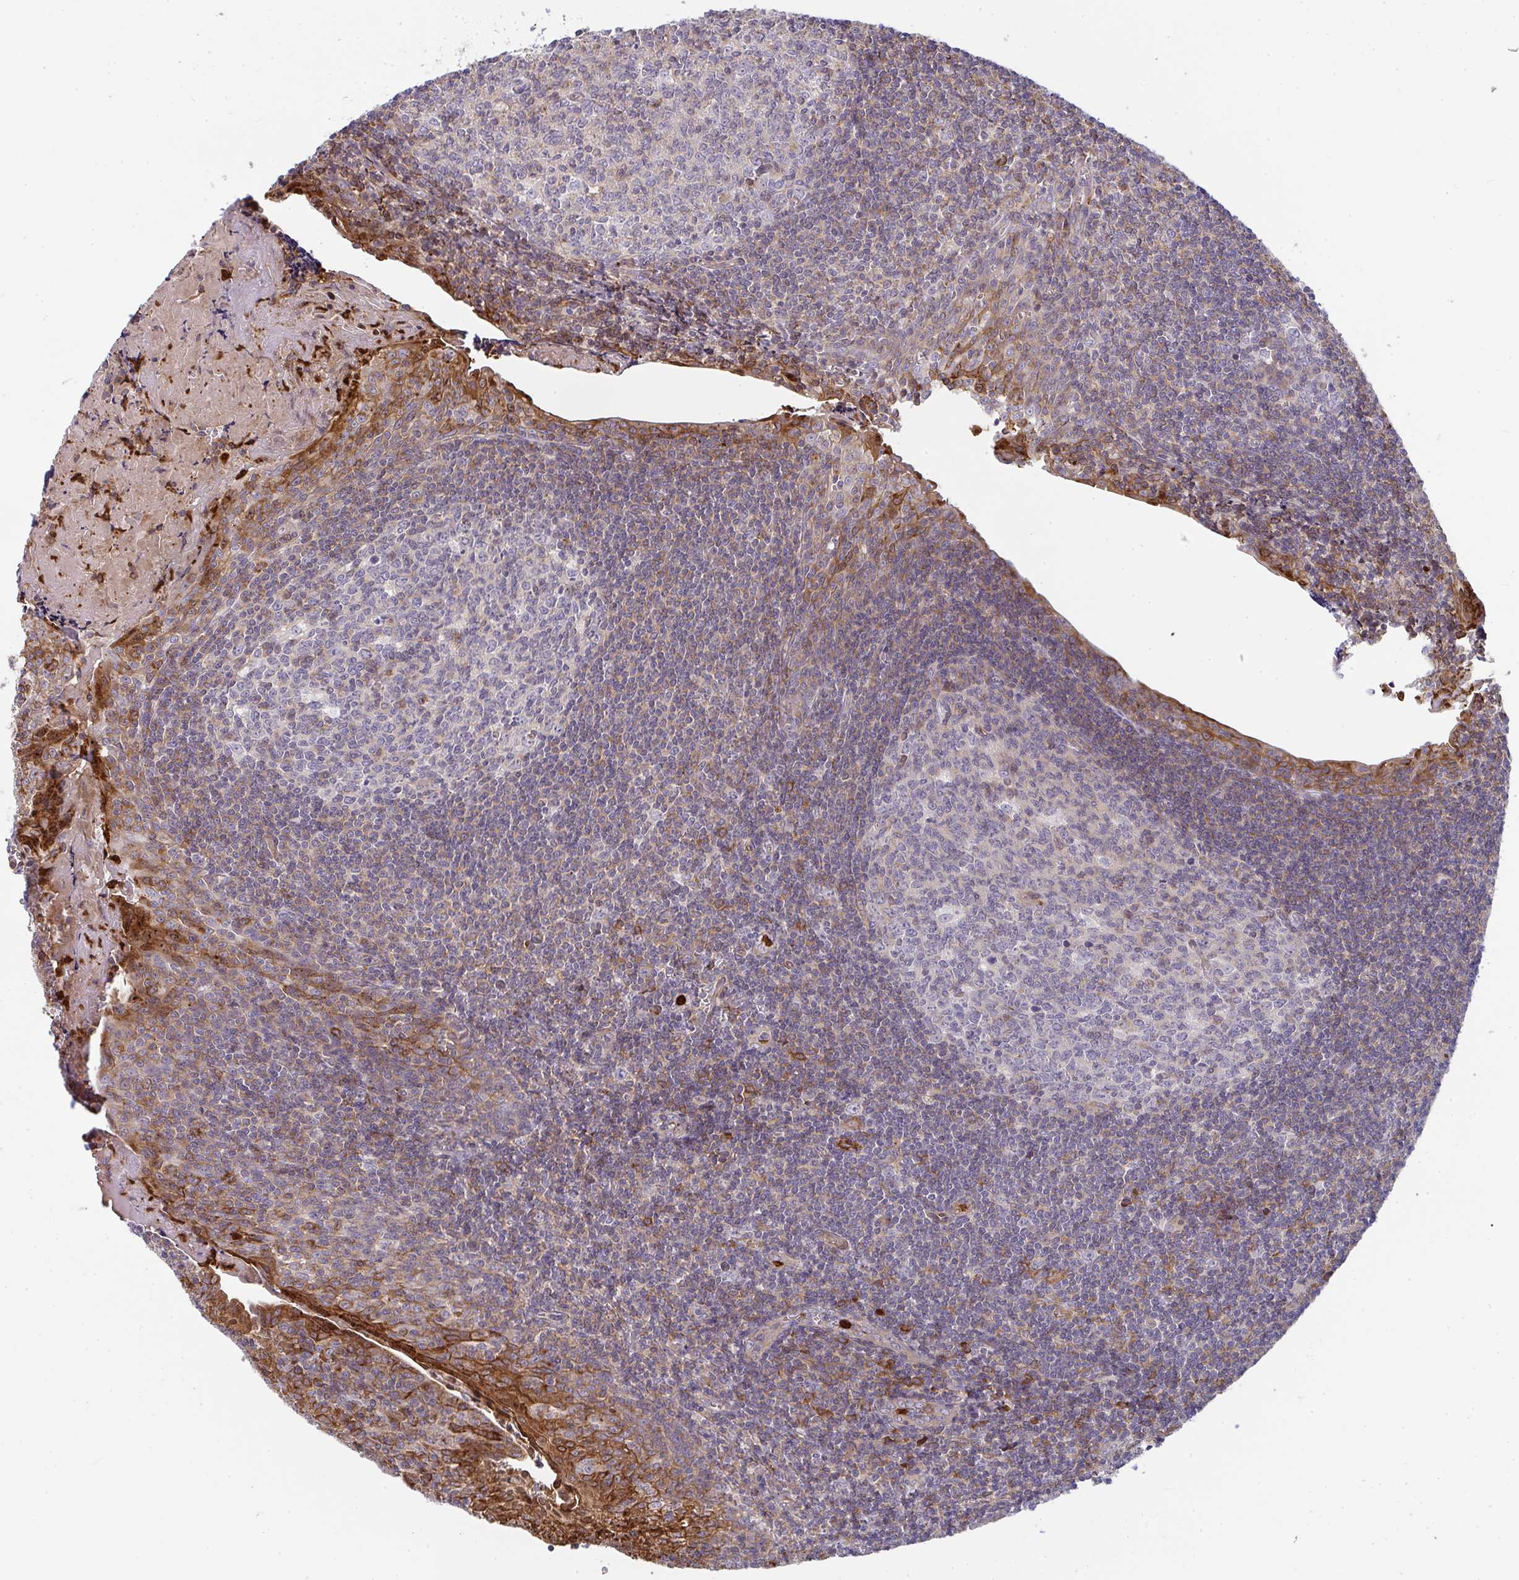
{"staining": {"intensity": "negative", "quantity": "none", "location": "none"}, "tissue": "tonsil", "cell_type": "Germinal center cells", "image_type": "normal", "snomed": [{"axis": "morphology", "description": "Normal tissue, NOS"}, {"axis": "morphology", "description": "Inflammation, NOS"}, {"axis": "topography", "description": "Tonsil"}], "caption": "This is an immunohistochemistry photomicrograph of normal tonsil. There is no expression in germinal center cells.", "gene": "CSF3R", "patient": {"sex": "female", "age": 31}}